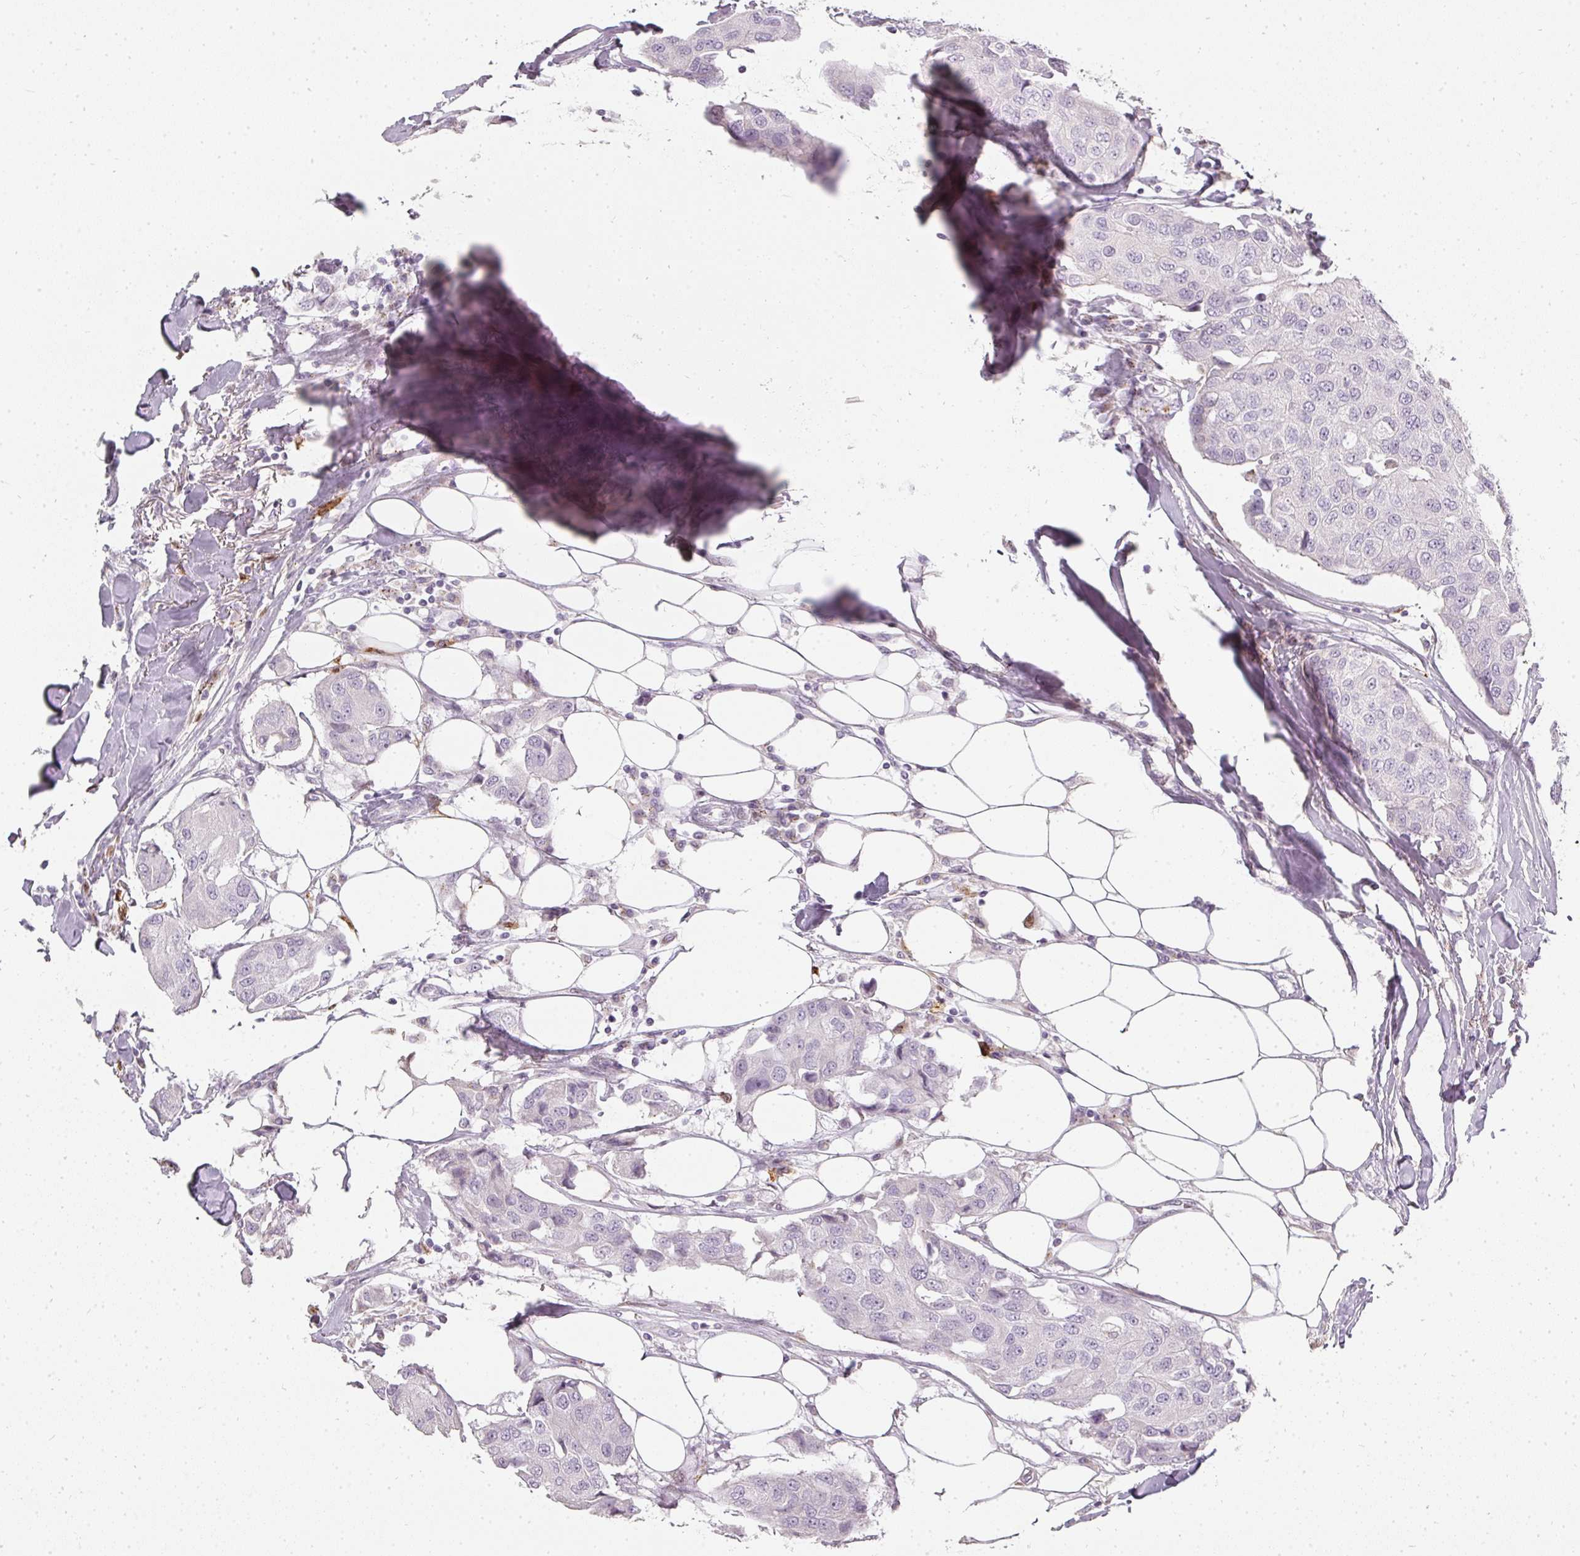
{"staining": {"intensity": "negative", "quantity": "none", "location": "none"}, "tissue": "breast cancer", "cell_type": "Tumor cells", "image_type": "cancer", "snomed": [{"axis": "morphology", "description": "Duct carcinoma"}, {"axis": "topography", "description": "Breast"}], "caption": "This is an IHC micrograph of breast intraductal carcinoma. There is no positivity in tumor cells.", "gene": "BIK", "patient": {"sex": "female", "age": 80}}